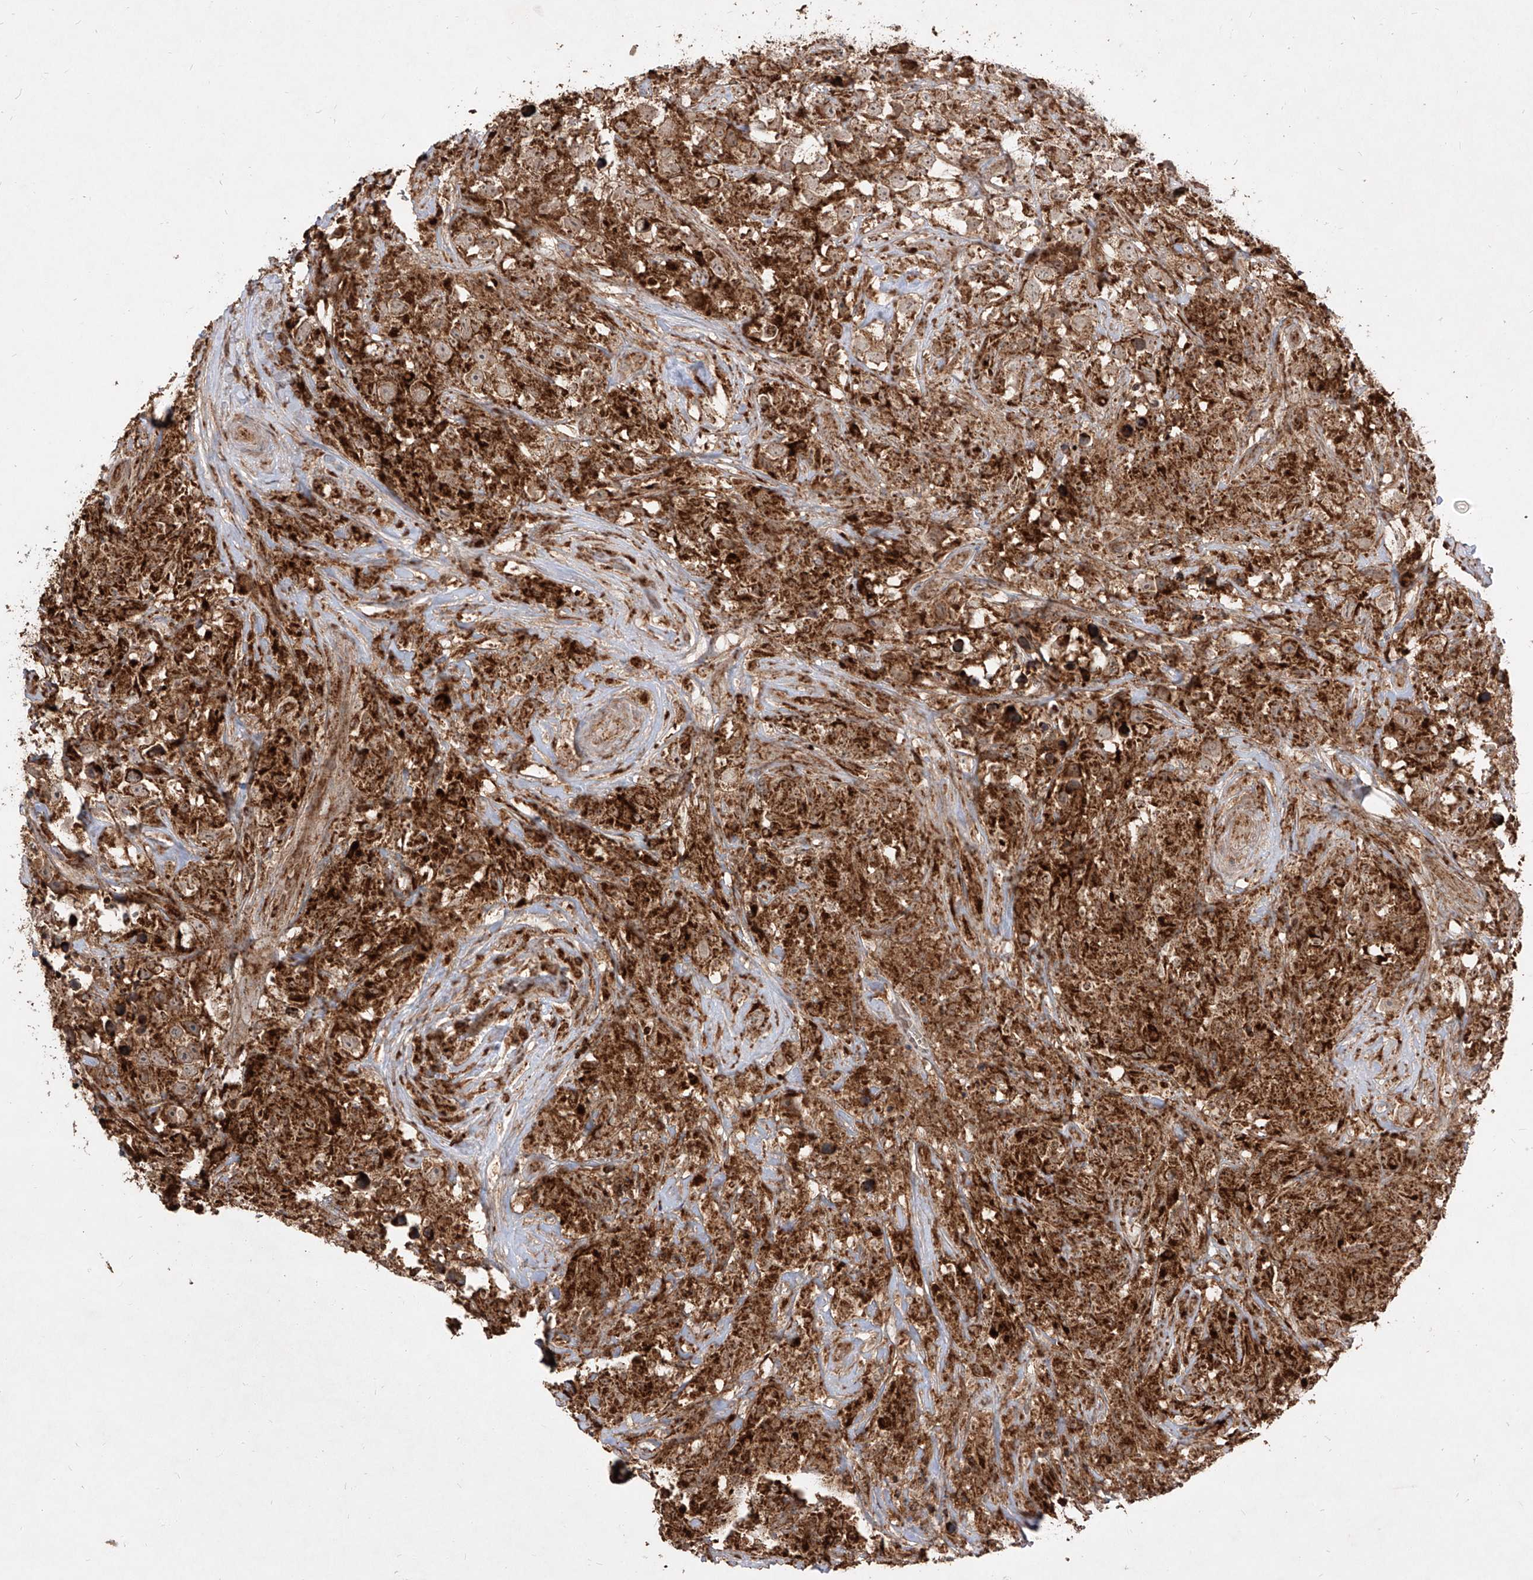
{"staining": {"intensity": "moderate", "quantity": ">75%", "location": "cytoplasmic/membranous"}, "tissue": "testis cancer", "cell_type": "Tumor cells", "image_type": "cancer", "snomed": [{"axis": "morphology", "description": "Seminoma, NOS"}, {"axis": "topography", "description": "Testis"}], "caption": "Brown immunohistochemical staining in human seminoma (testis) demonstrates moderate cytoplasmic/membranous expression in about >75% of tumor cells.", "gene": "AIM2", "patient": {"sex": "male", "age": 49}}